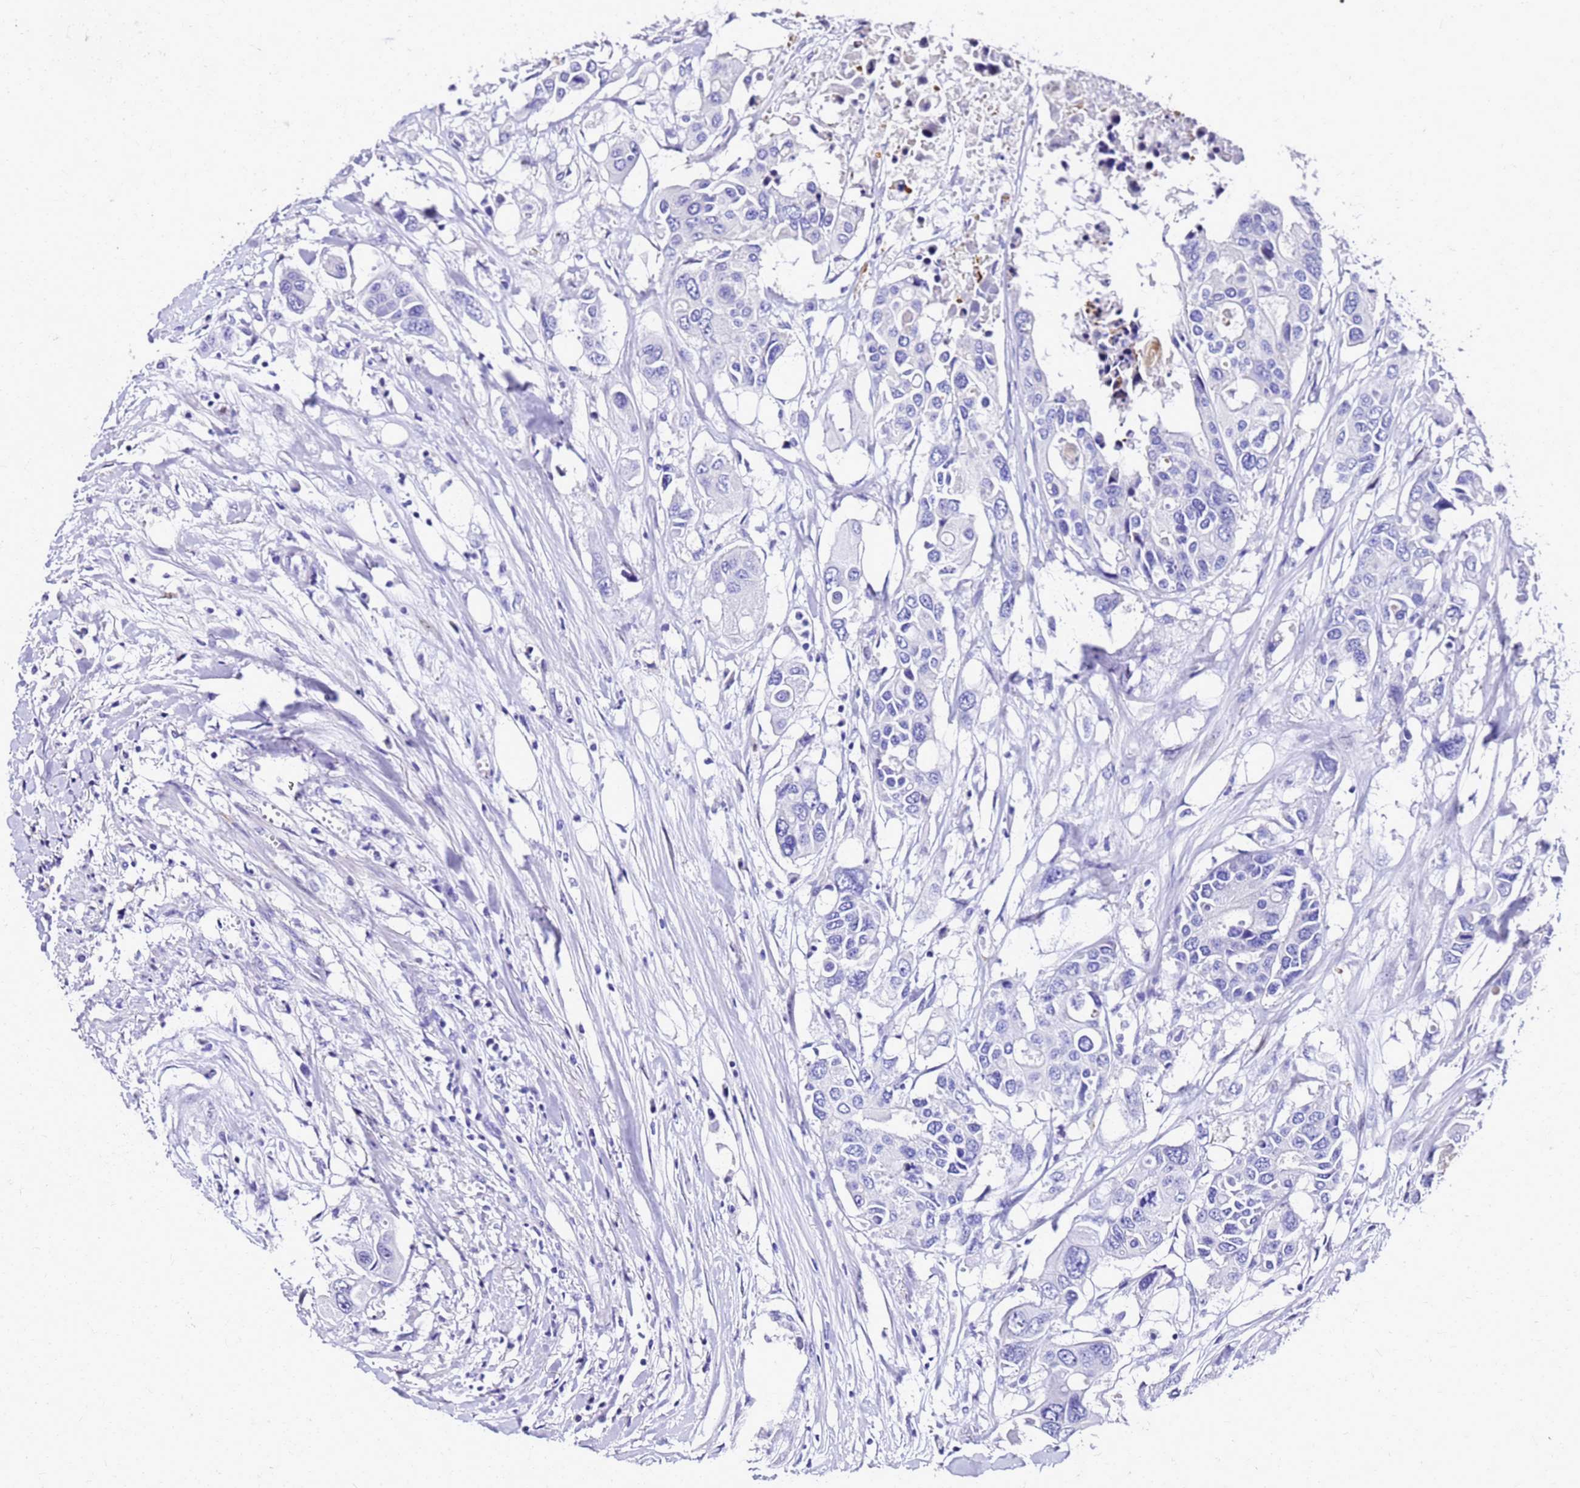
{"staining": {"intensity": "negative", "quantity": "none", "location": "none"}, "tissue": "colorectal cancer", "cell_type": "Tumor cells", "image_type": "cancer", "snomed": [{"axis": "morphology", "description": "Adenocarcinoma, NOS"}, {"axis": "topography", "description": "Colon"}], "caption": "Adenocarcinoma (colorectal) stained for a protein using immunohistochemistry (IHC) displays no positivity tumor cells.", "gene": "SMIM21", "patient": {"sex": "male", "age": 77}}